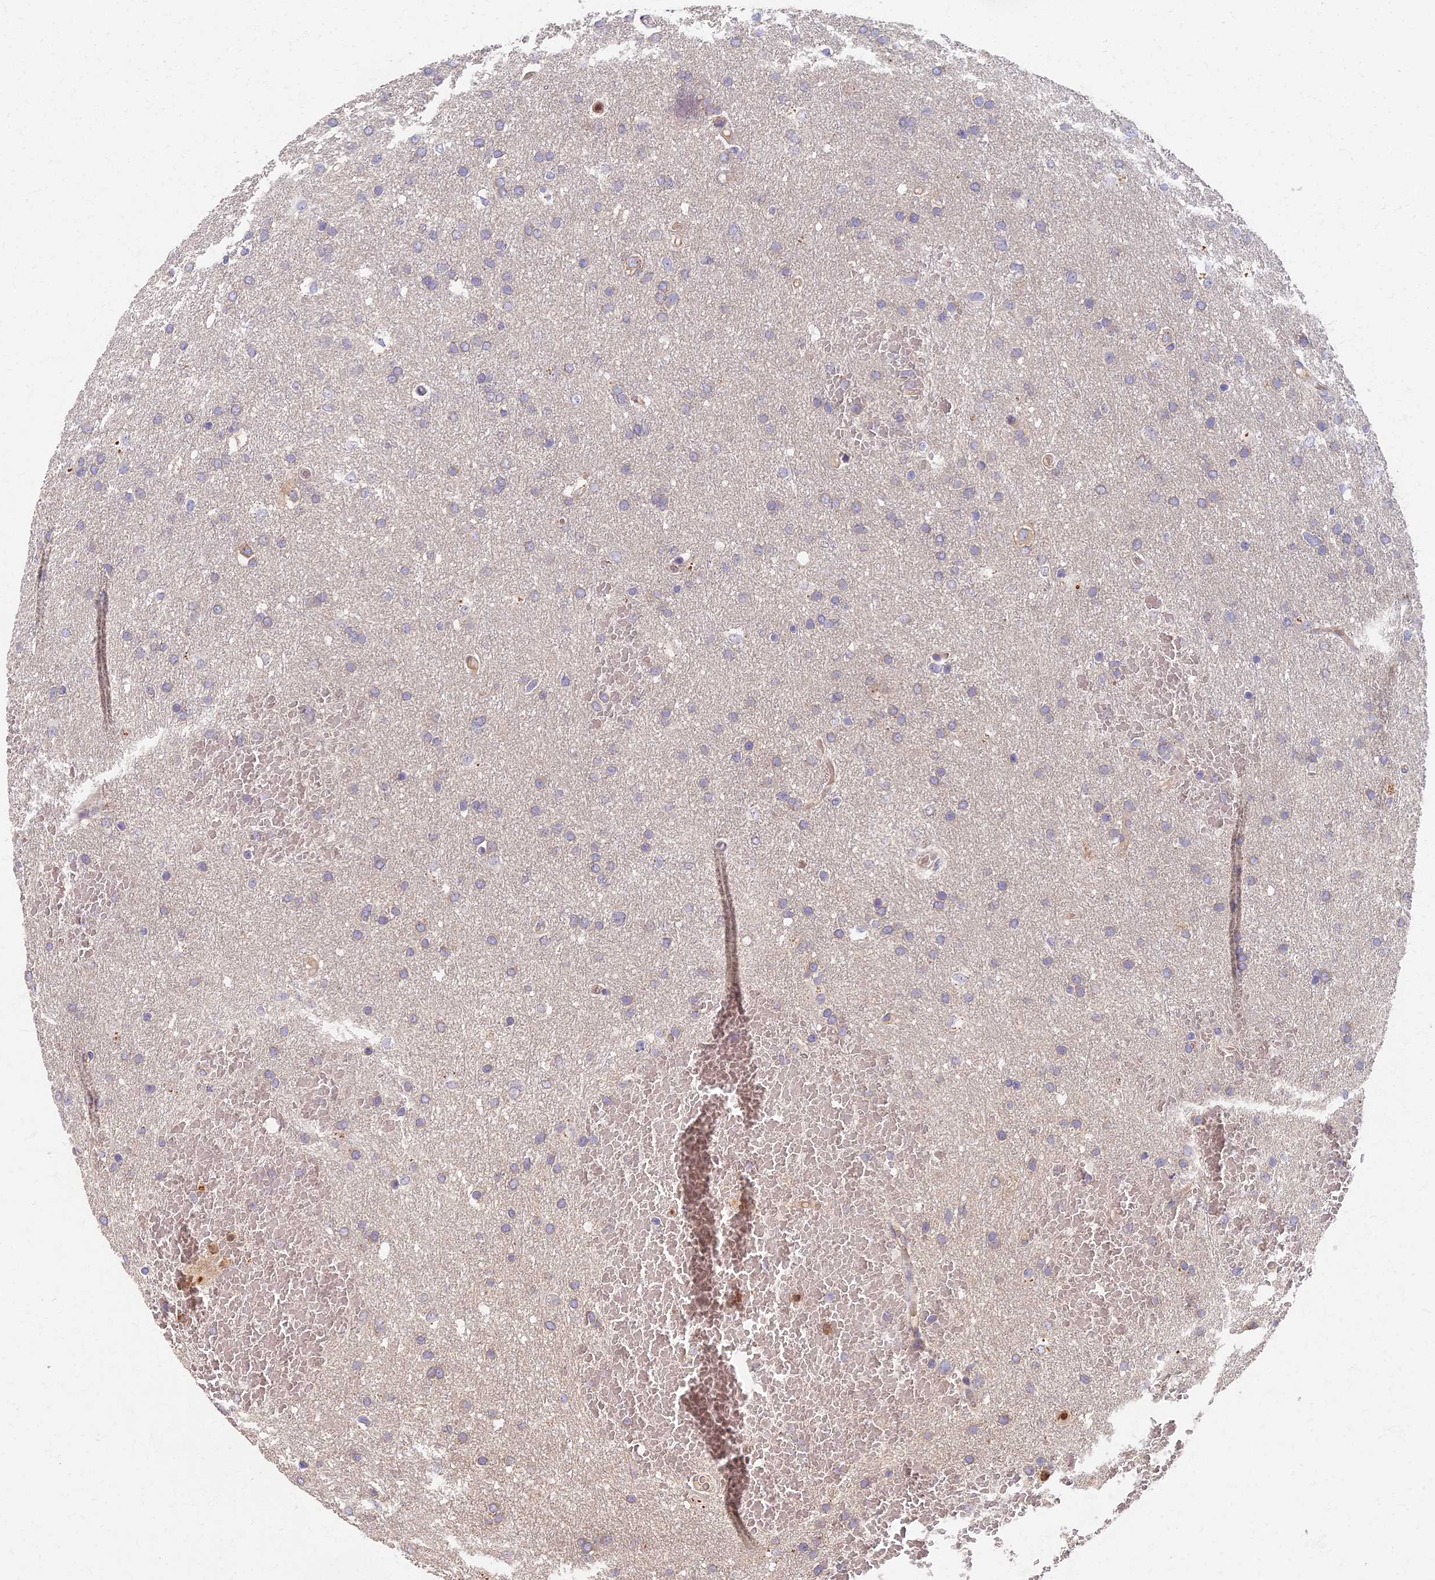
{"staining": {"intensity": "negative", "quantity": "none", "location": "none"}, "tissue": "glioma", "cell_type": "Tumor cells", "image_type": "cancer", "snomed": [{"axis": "morphology", "description": "Glioma, malignant, High grade"}, {"axis": "topography", "description": "Cerebral cortex"}], "caption": "DAB immunohistochemical staining of malignant high-grade glioma reveals no significant positivity in tumor cells.", "gene": "AP4E1", "patient": {"sex": "female", "age": 36}}